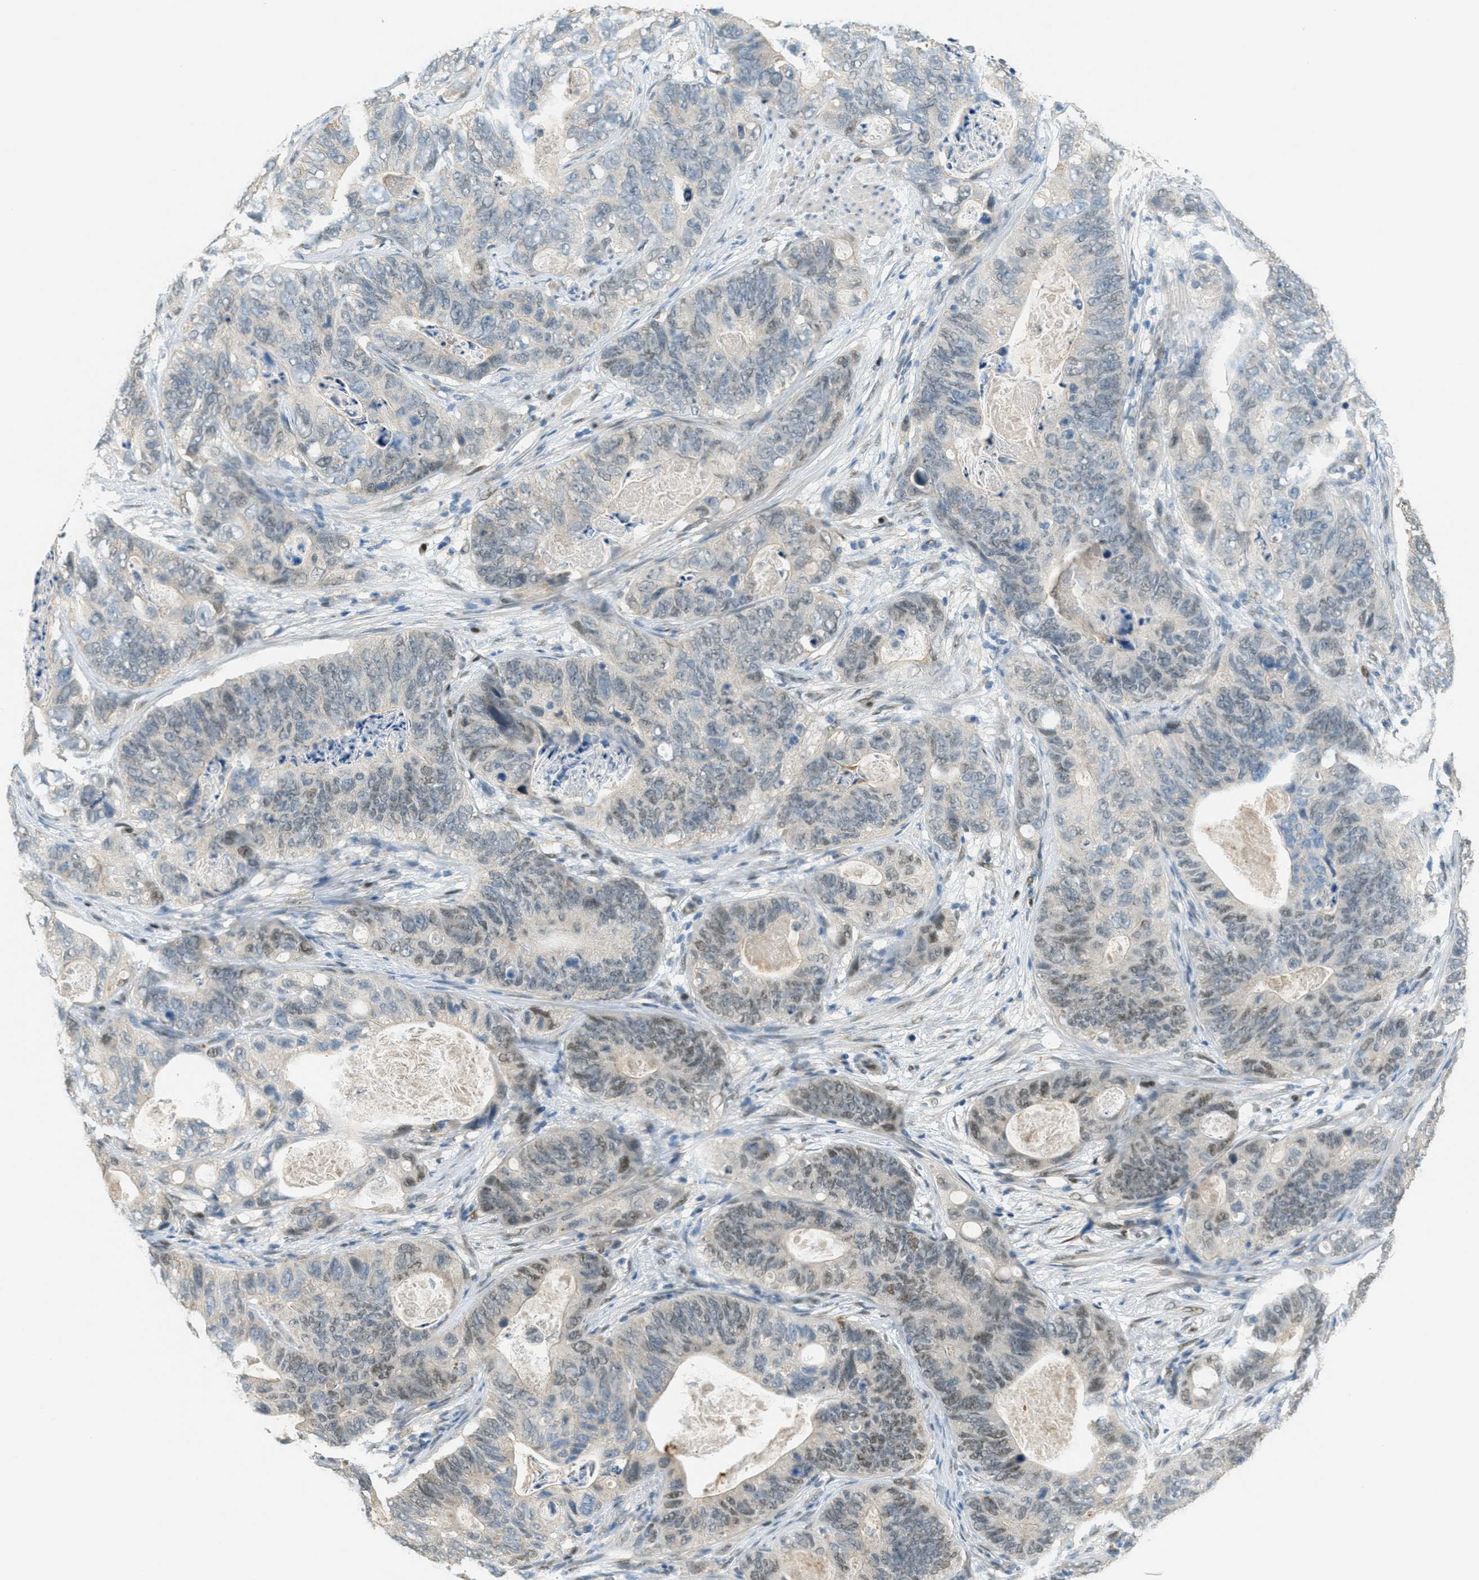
{"staining": {"intensity": "weak", "quantity": "<25%", "location": "nuclear"}, "tissue": "stomach cancer", "cell_type": "Tumor cells", "image_type": "cancer", "snomed": [{"axis": "morphology", "description": "Adenocarcinoma, NOS"}, {"axis": "topography", "description": "Stomach"}], "caption": "IHC micrograph of human stomach adenocarcinoma stained for a protein (brown), which demonstrates no staining in tumor cells.", "gene": "TCF3", "patient": {"sex": "female", "age": 89}}